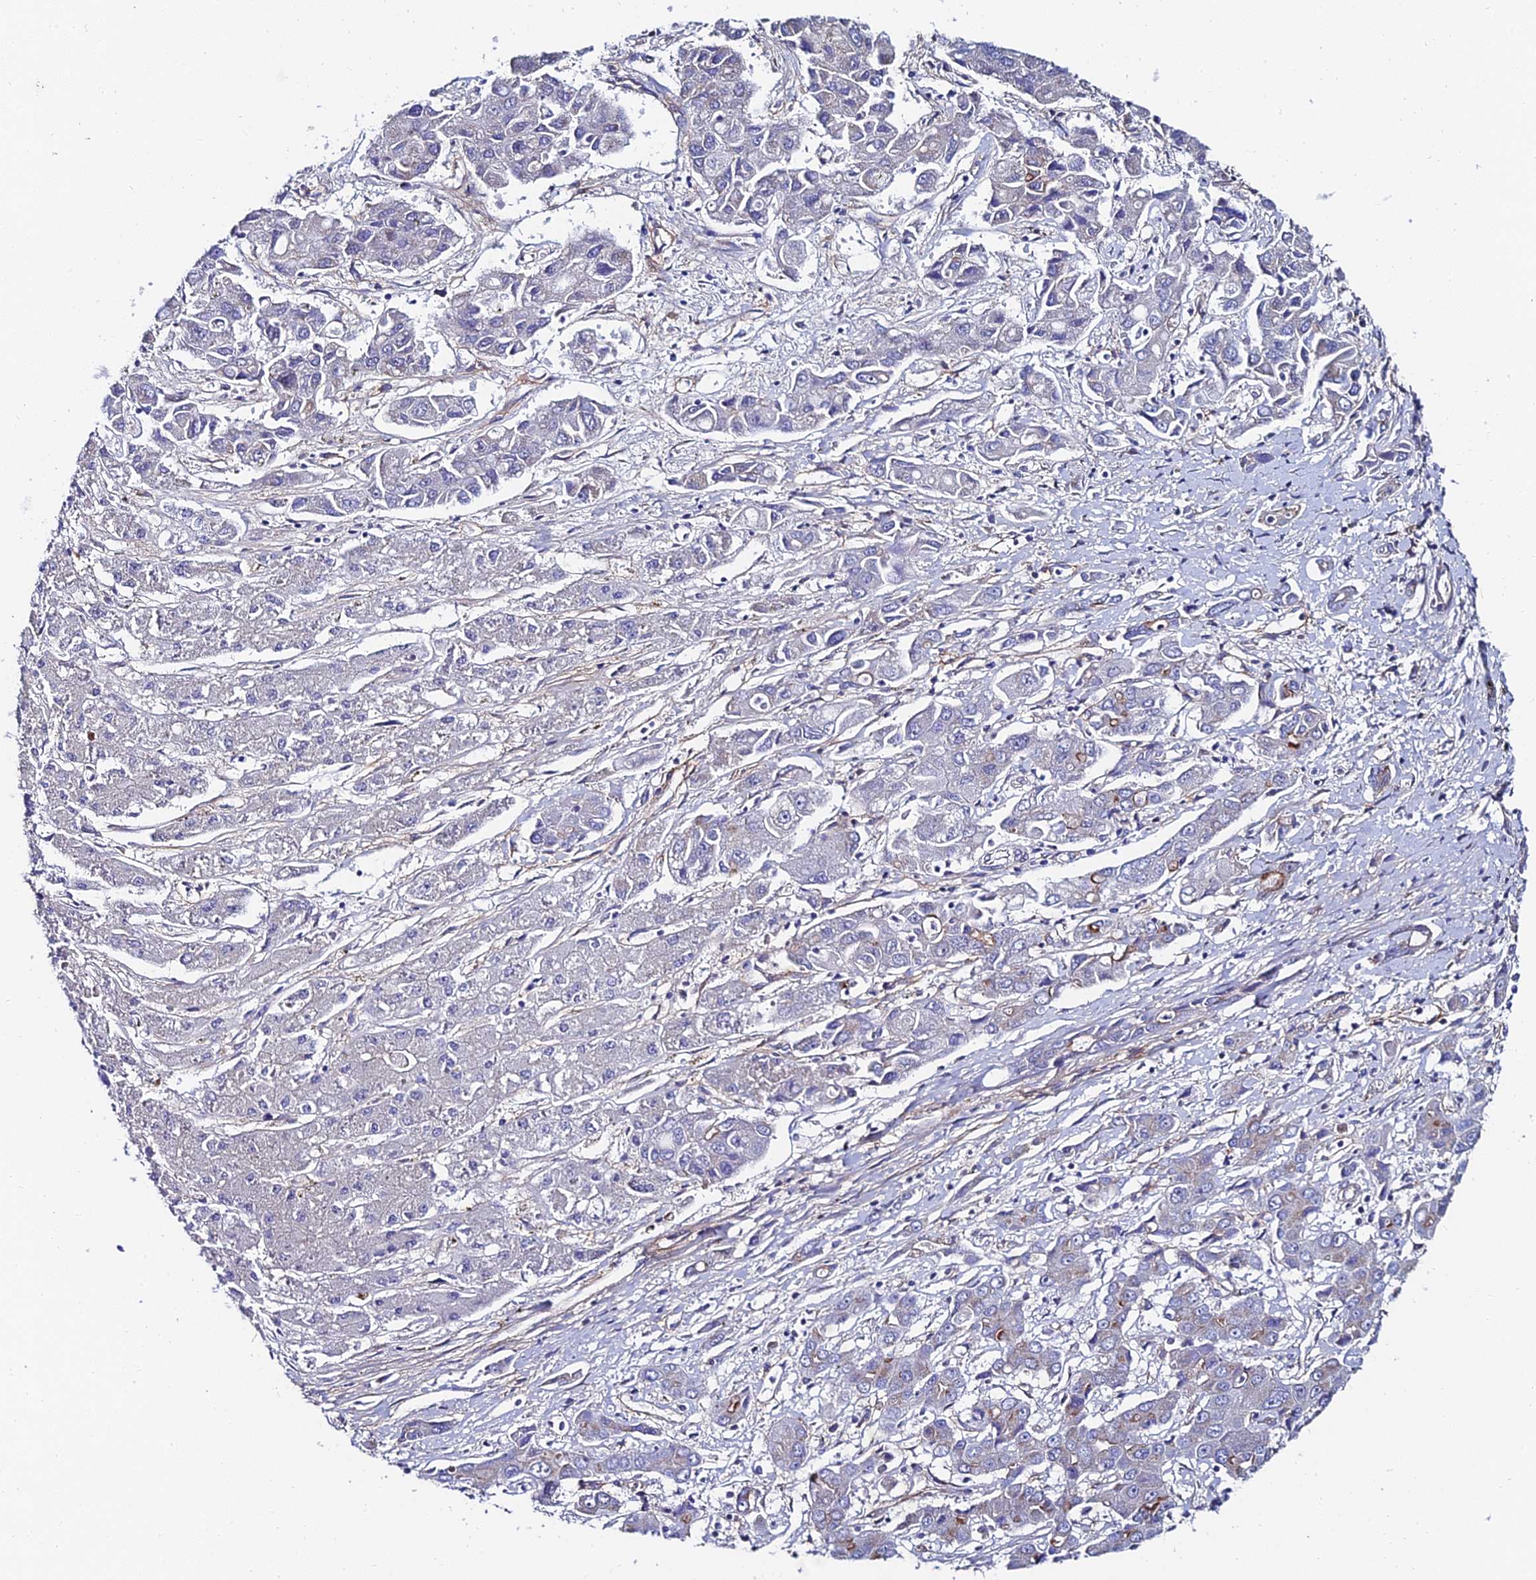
{"staining": {"intensity": "moderate", "quantity": "<25%", "location": "cytoplasmic/membranous"}, "tissue": "liver cancer", "cell_type": "Tumor cells", "image_type": "cancer", "snomed": [{"axis": "morphology", "description": "Cholangiocarcinoma"}, {"axis": "topography", "description": "Liver"}], "caption": "Immunohistochemical staining of human liver cholangiocarcinoma demonstrates low levels of moderate cytoplasmic/membranous protein positivity in approximately <25% of tumor cells.", "gene": "ADGRF3", "patient": {"sex": "male", "age": 67}}